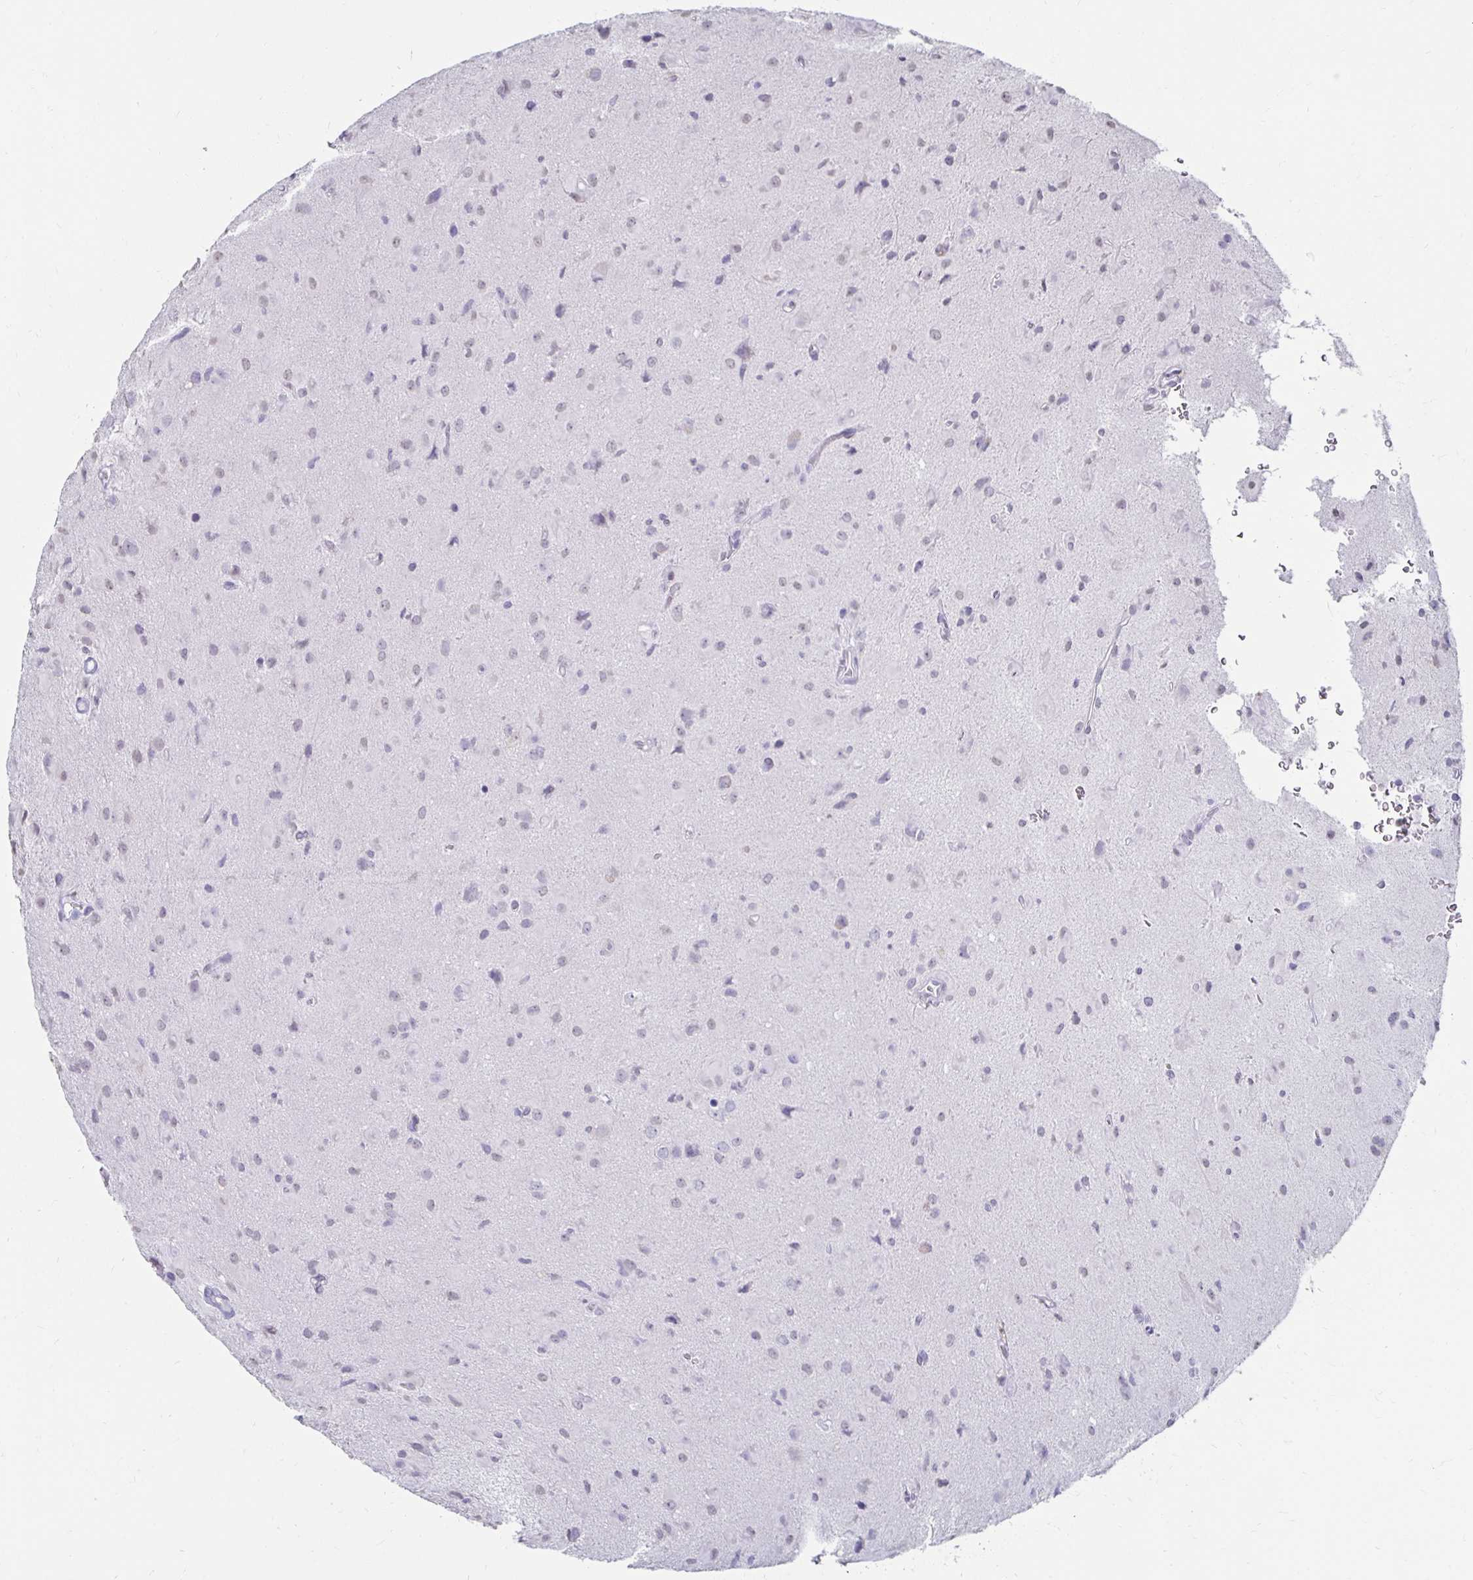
{"staining": {"intensity": "negative", "quantity": "none", "location": "none"}, "tissue": "glioma", "cell_type": "Tumor cells", "image_type": "cancer", "snomed": [{"axis": "morphology", "description": "Glioma, malignant, Low grade"}, {"axis": "topography", "description": "Brain"}], "caption": "The image displays no significant positivity in tumor cells of glioma.", "gene": "TOMM34", "patient": {"sex": "male", "age": 58}}